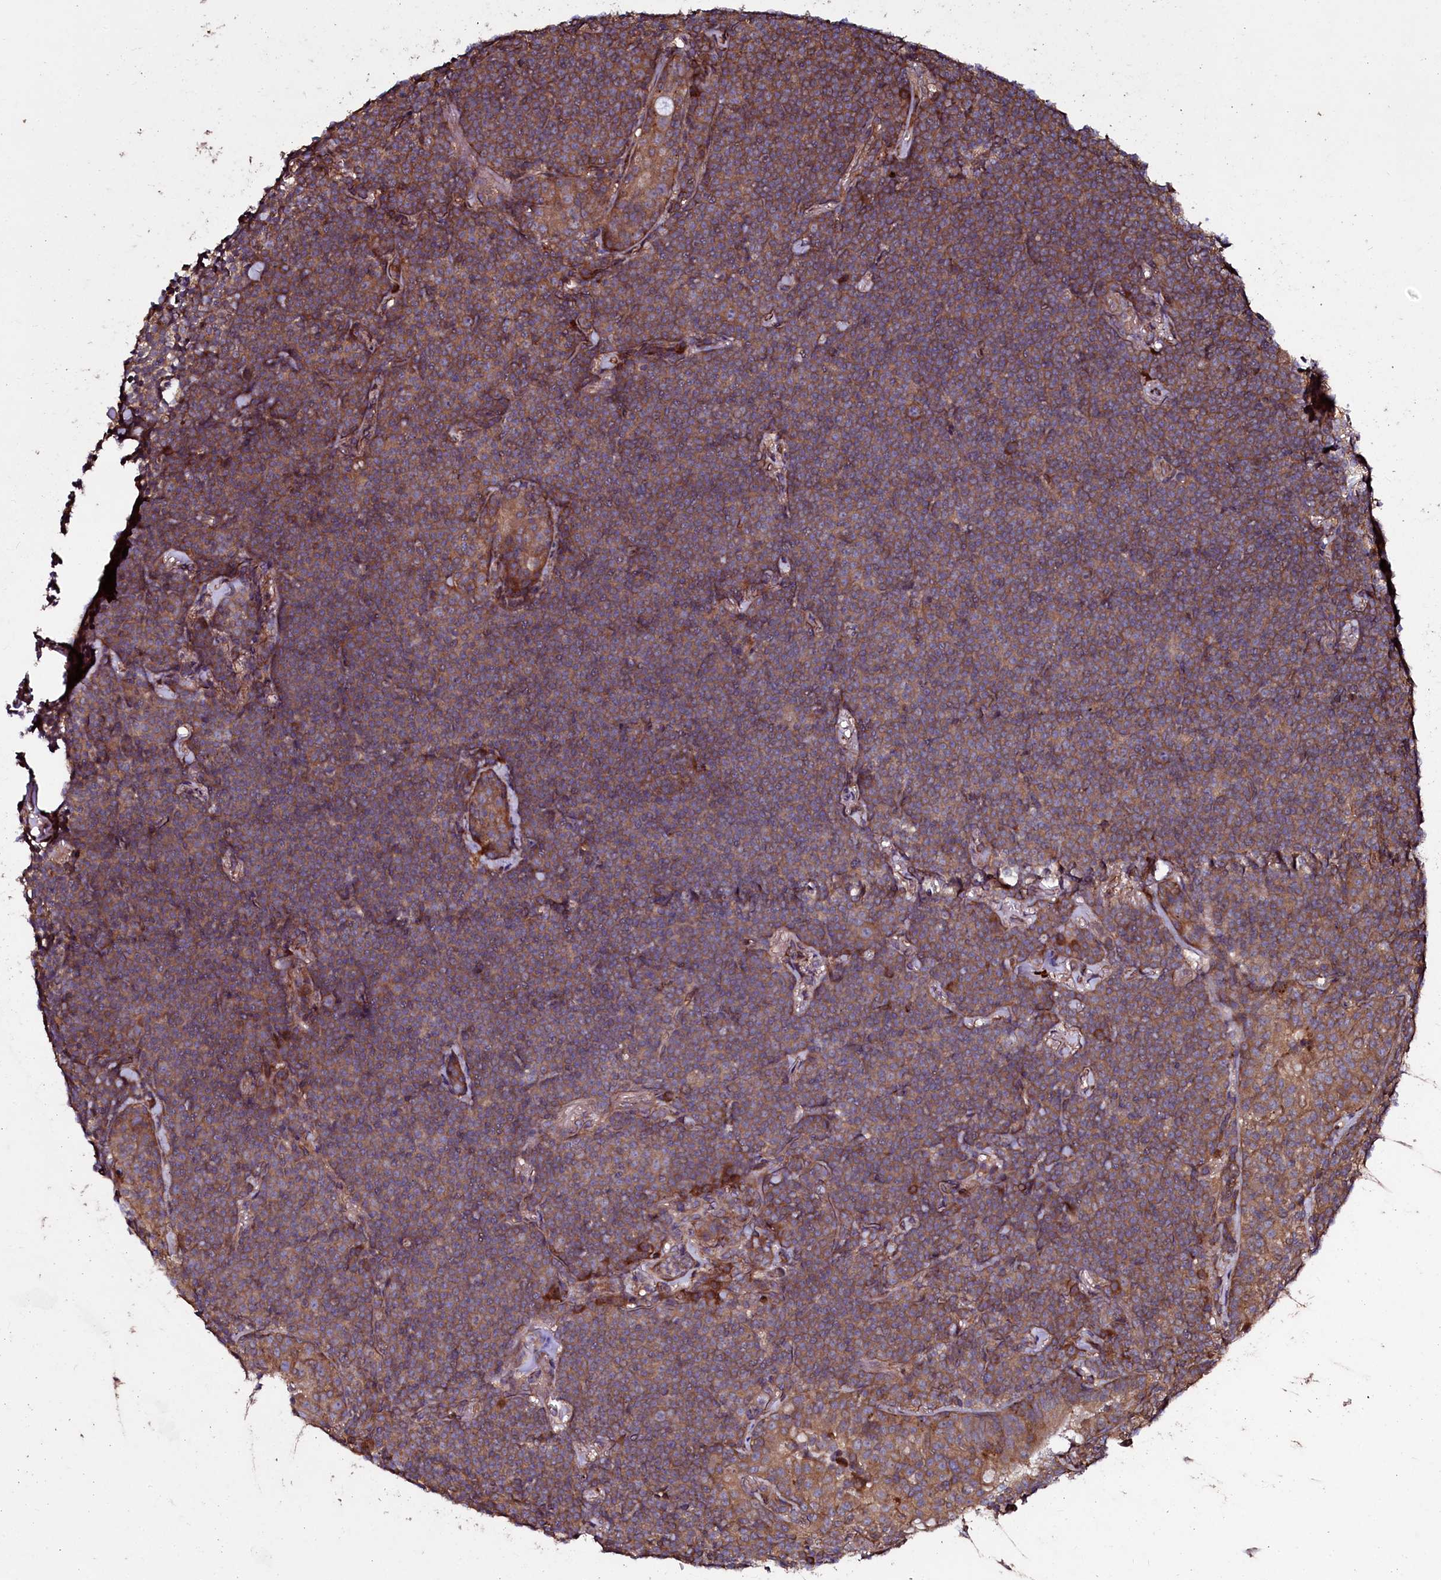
{"staining": {"intensity": "moderate", "quantity": ">75%", "location": "cytoplasmic/membranous"}, "tissue": "lymphoma", "cell_type": "Tumor cells", "image_type": "cancer", "snomed": [{"axis": "morphology", "description": "Malignant lymphoma, non-Hodgkin's type, Low grade"}, {"axis": "topography", "description": "Lung"}], "caption": "This micrograph reveals IHC staining of human lymphoma, with medium moderate cytoplasmic/membranous positivity in about >75% of tumor cells.", "gene": "USPL1", "patient": {"sex": "female", "age": 71}}